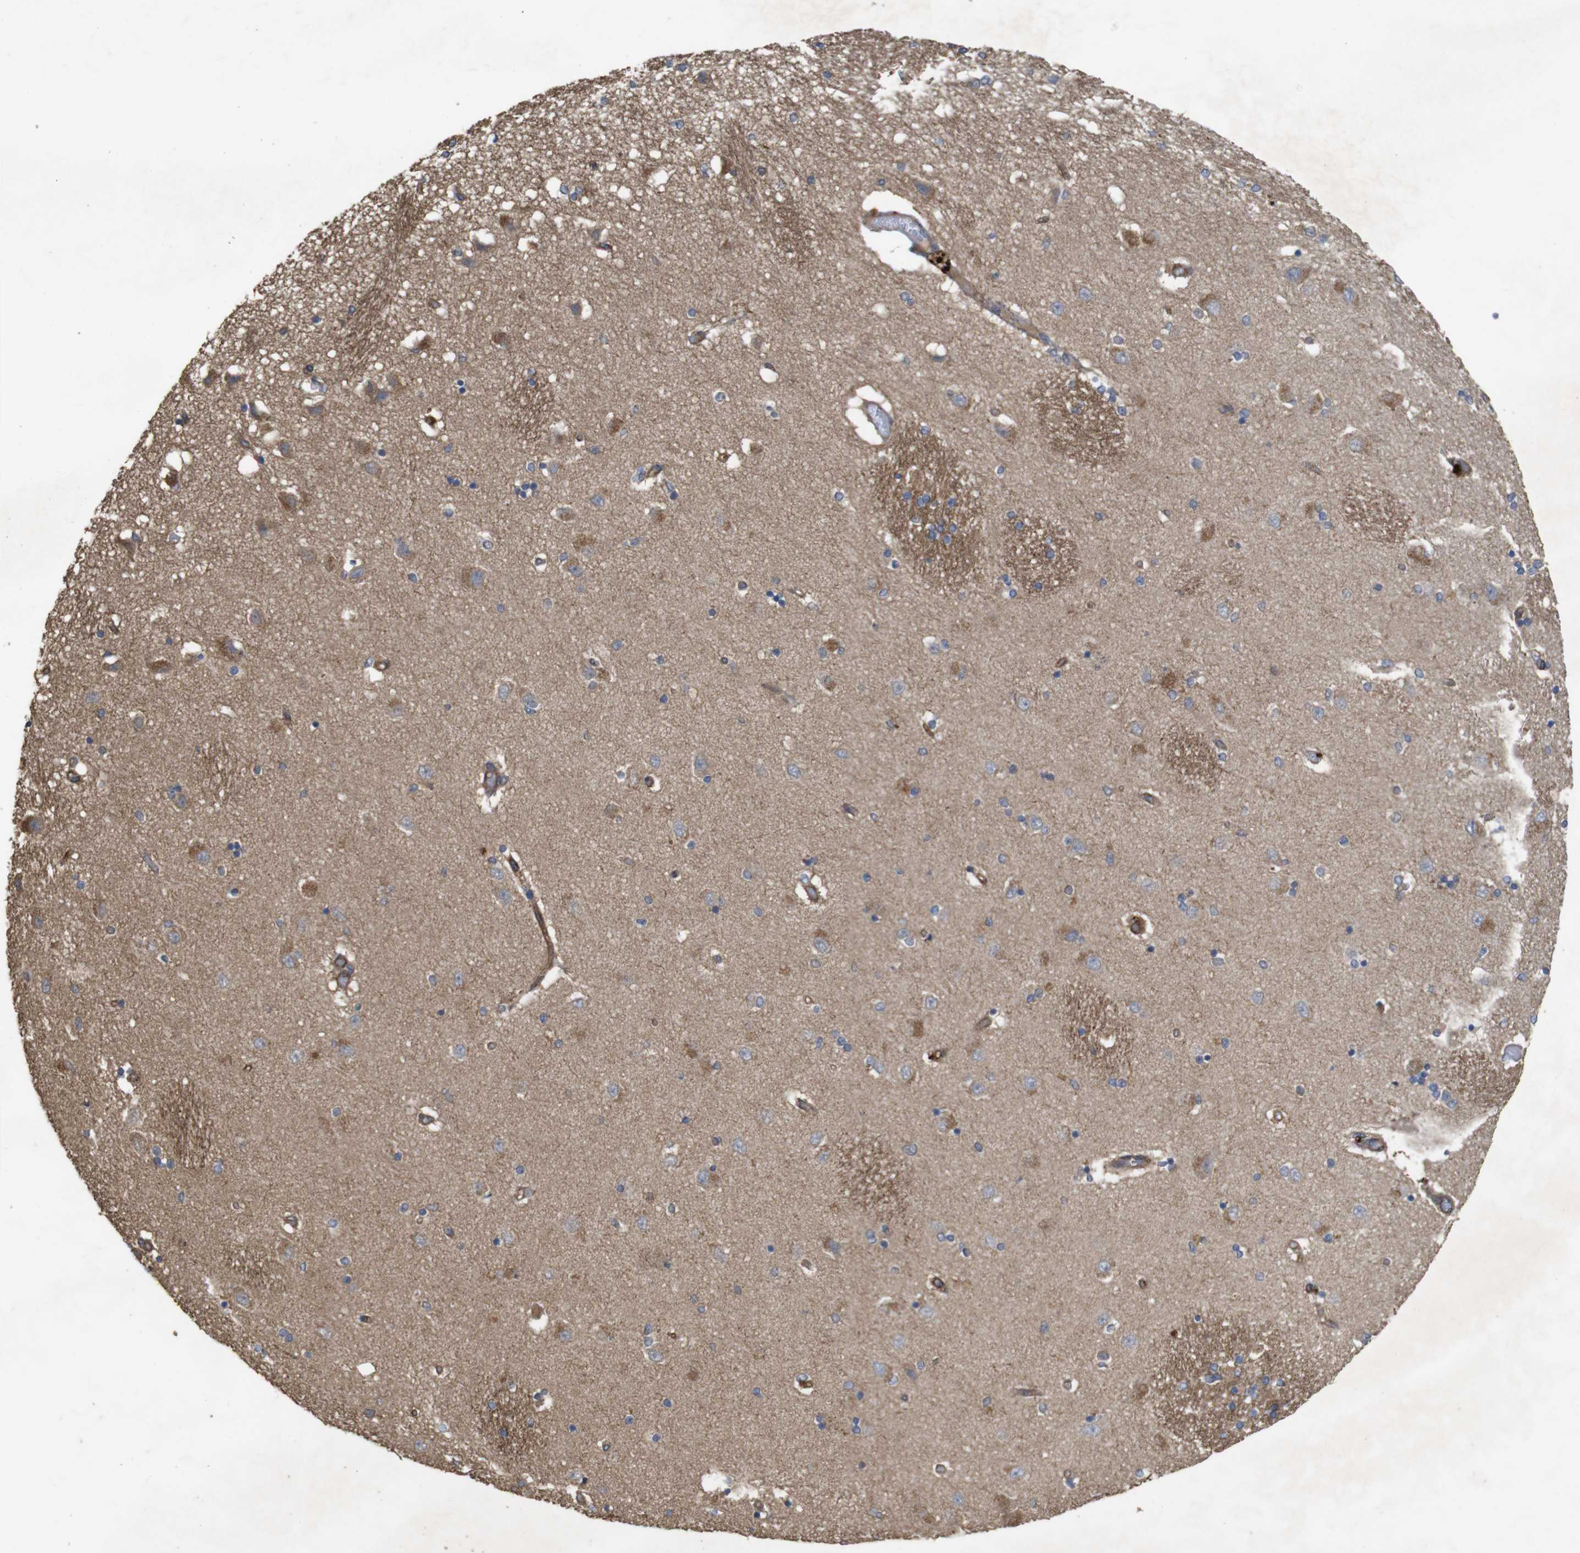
{"staining": {"intensity": "moderate", "quantity": "25%-75%", "location": "cytoplasmic/membranous"}, "tissue": "hippocampus", "cell_type": "Glial cells", "image_type": "normal", "snomed": [{"axis": "morphology", "description": "Normal tissue, NOS"}, {"axis": "topography", "description": "Hippocampus"}], "caption": "Approximately 25%-75% of glial cells in normal human hippocampus display moderate cytoplasmic/membranous protein positivity as visualized by brown immunohistochemical staining.", "gene": "KCNS3", "patient": {"sex": "female", "age": 54}}